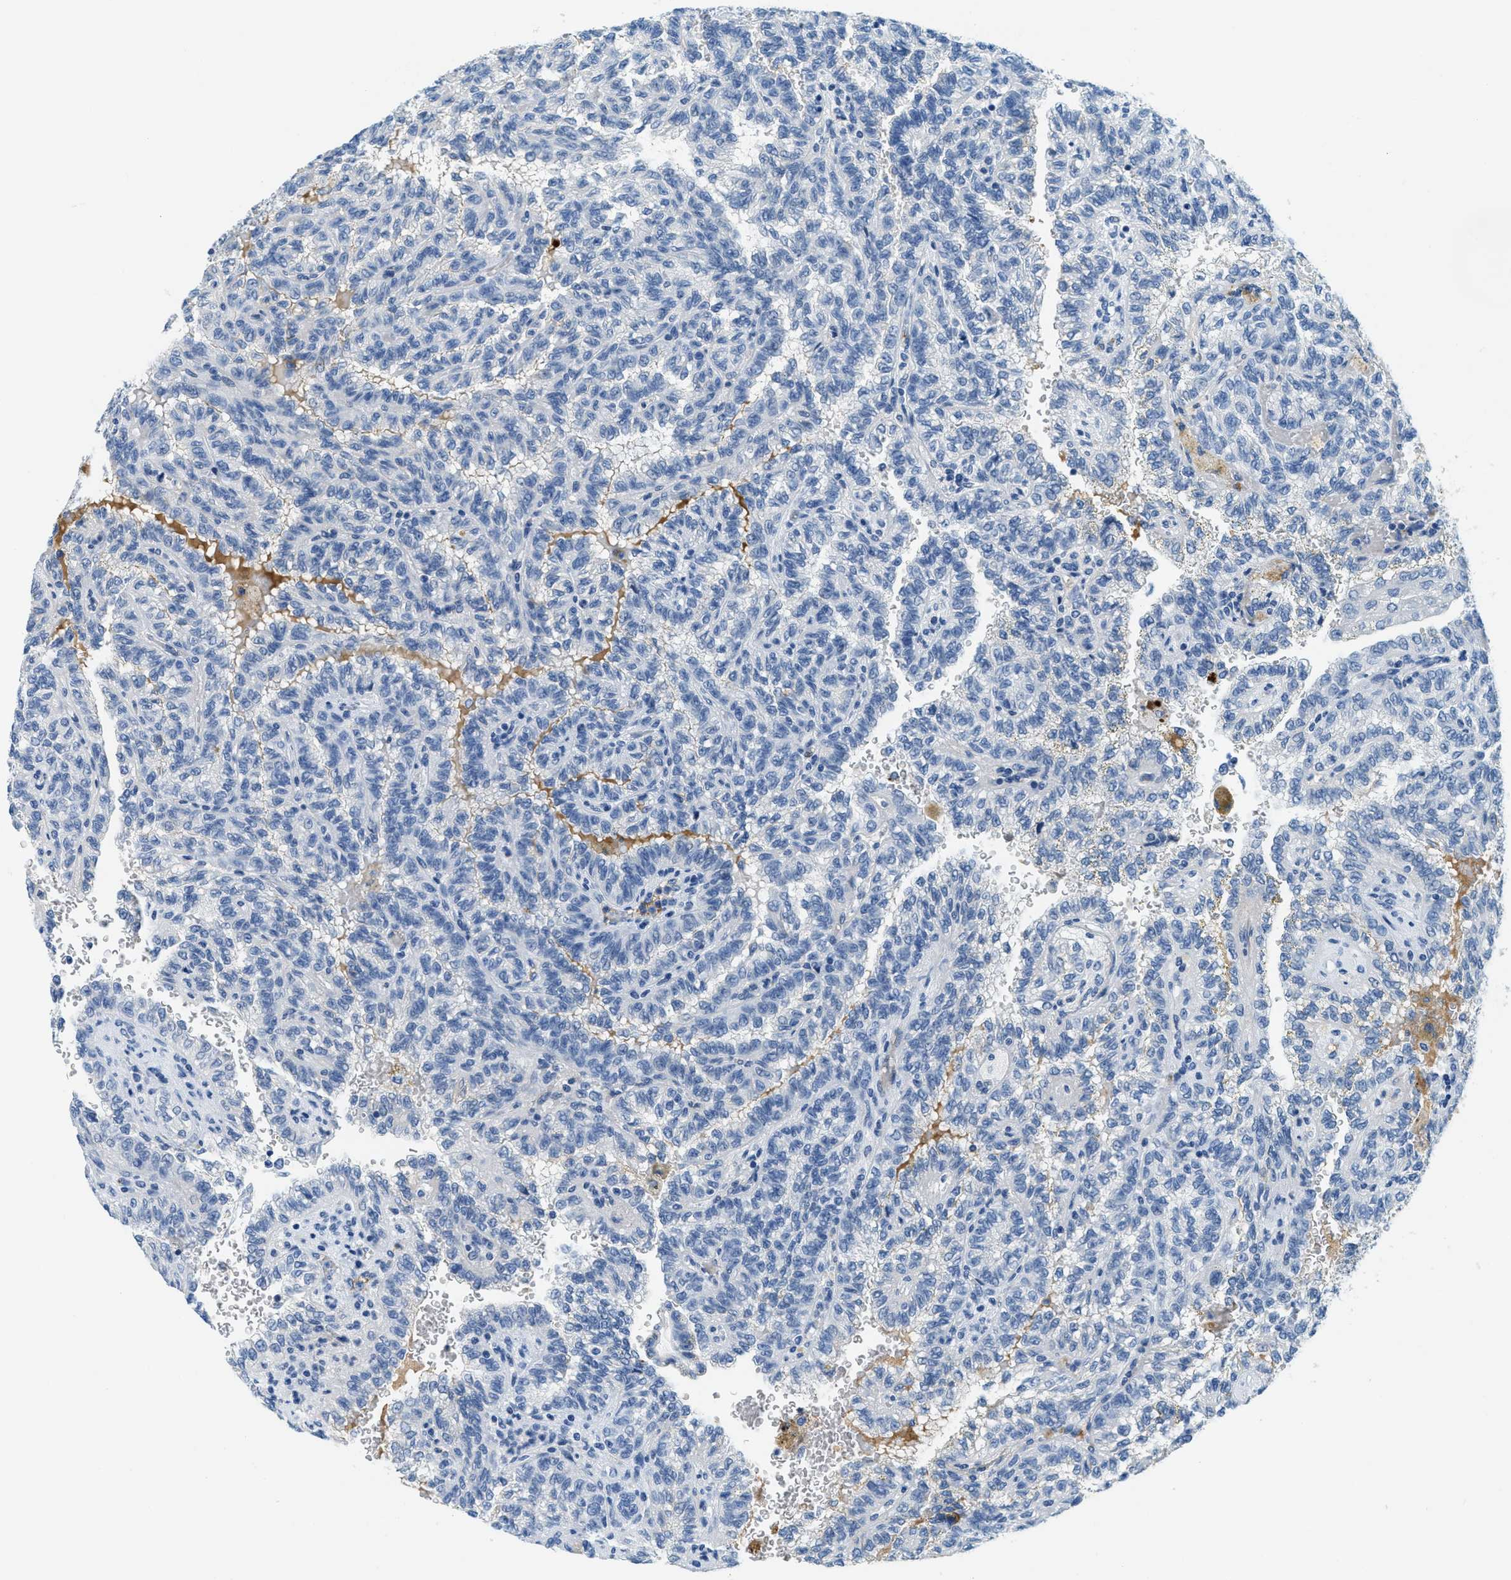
{"staining": {"intensity": "negative", "quantity": "none", "location": "none"}, "tissue": "renal cancer", "cell_type": "Tumor cells", "image_type": "cancer", "snomed": [{"axis": "morphology", "description": "Inflammation, NOS"}, {"axis": "morphology", "description": "Adenocarcinoma, NOS"}, {"axis": "topography", "description": "Kidney"}], "caption": "Image shows no significant protein expression in tumor cells of renal cancer.", "gene": "A2M", "patient": {"sex": "male", "age": 68}}